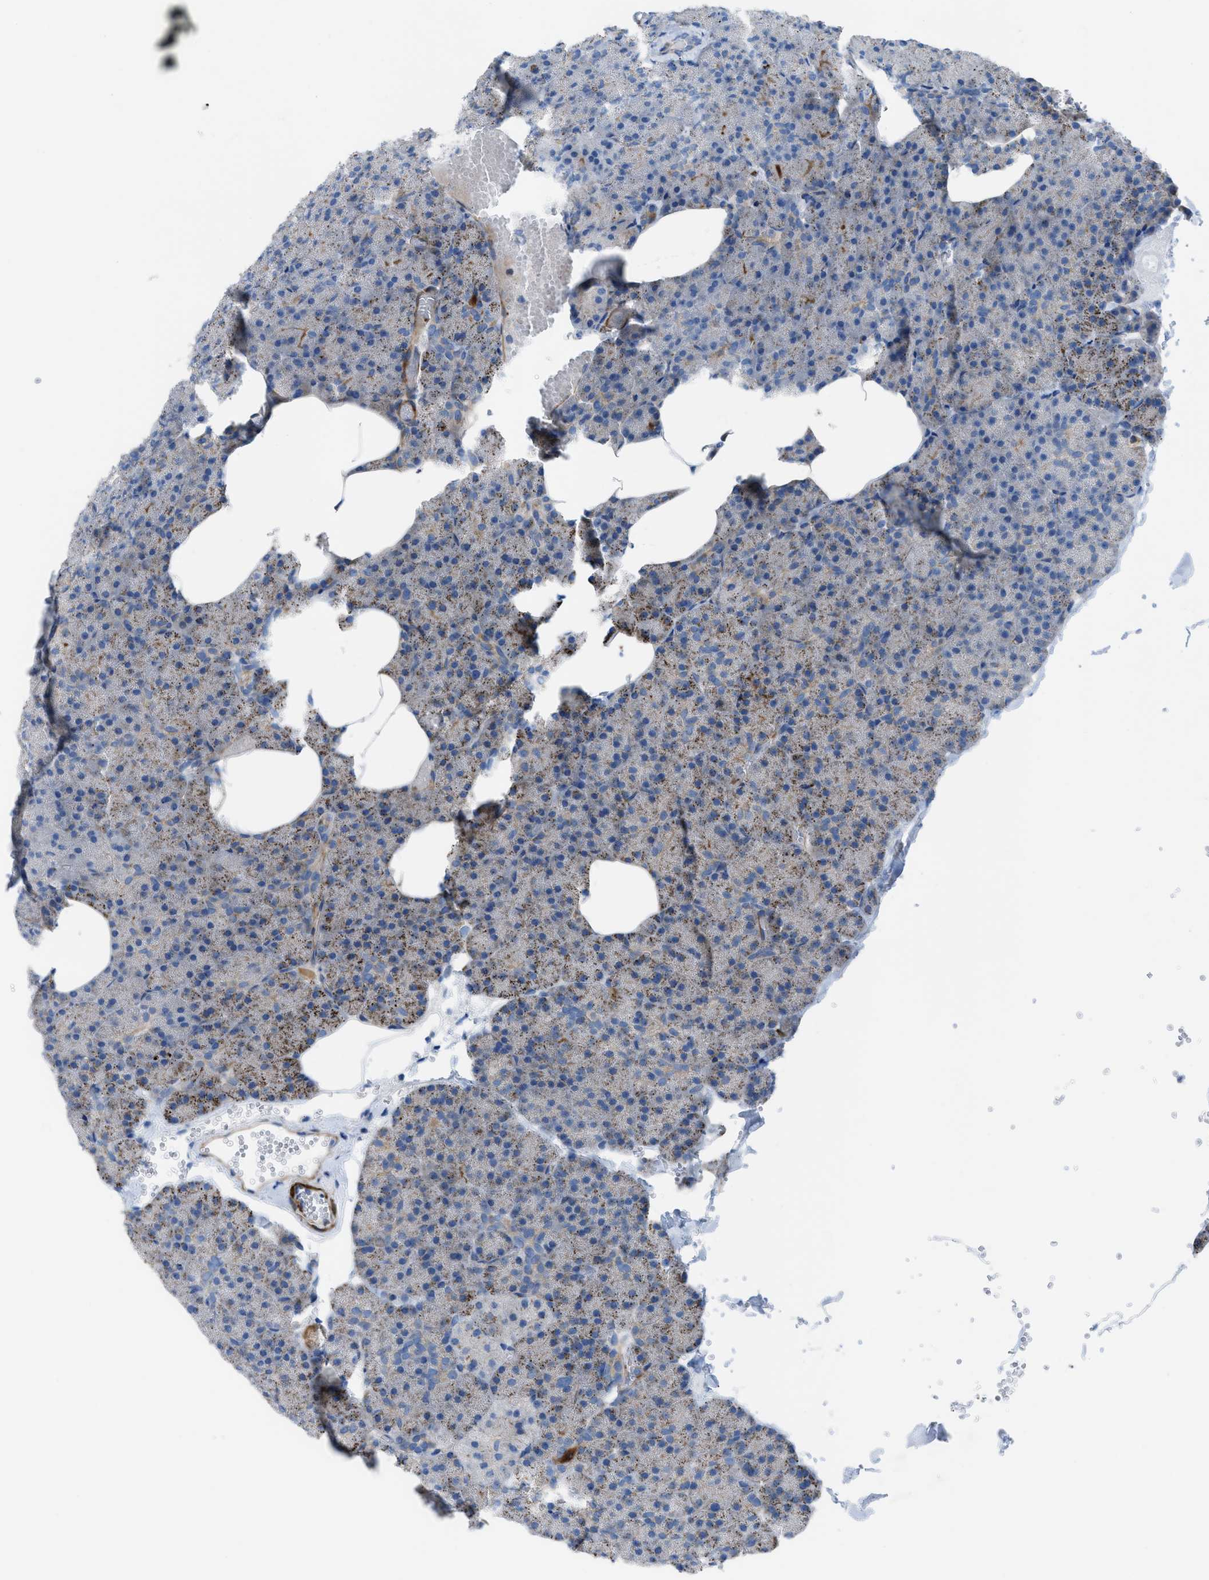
{"staining": {"intensity": "weak", "quantity": "<25%", "location": "cytoplasmic/membranous"}, "tissue": "pancreas", "cell_type": "Exocrine glandular cells", "image_type": "normal", "snomed": [{"axis": "morphology", "description": "Normal tissue, NOS"}, {"axis": "morphology", "description": "Carcinoid, malignant, NOS"}, {"axis": "topography", "description": "Pancreas"}], "caption": "IHC histopathology image of benign human pancreas stained for a protein (brown), which reveals no positivity in exocrine glandular cells.", "gene": "KCNH7", "patient": {"sex": "female", "age": 35}}